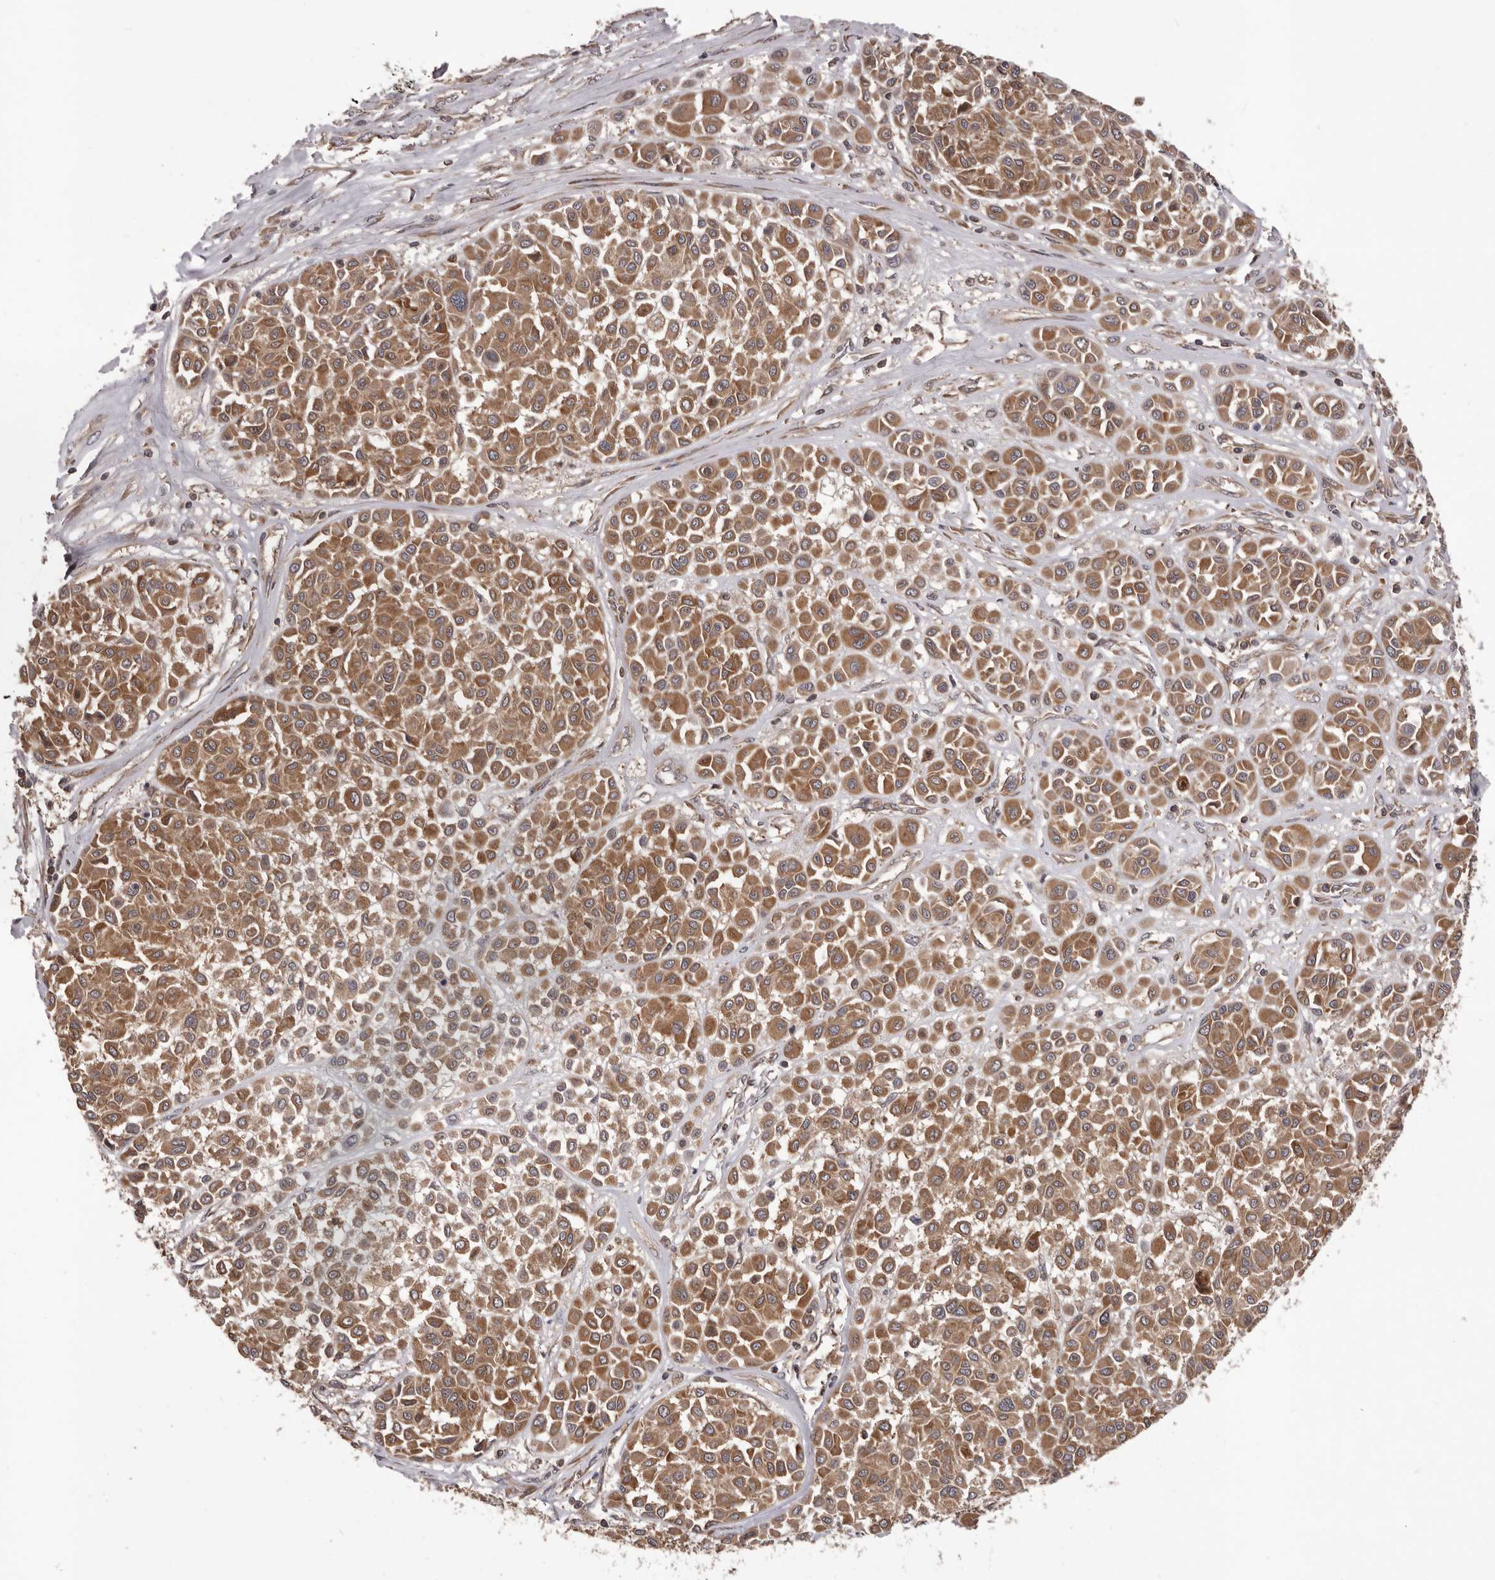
{"staining": {"intensity": "moderate", "quantity": ">75%", "location": "cytoplasmic/membranous"}, "tissue": "melanoma", "cell_type": "Tumor cells", "image_type": "cancer", "snomed": [{"axis": "morphology", "description": "Malignant melanoma, Metastatic site"}, {"axis": "topography", "description": "Soft tissue"}], "caption": "Protein analysis of melanoma tissue shows moderate cytoplasmic/membranous expression in approximately >75% of tumor cells. The protein is shown in brown color, while the nuclei are stained blue.", "gene": "HBS1L", "patient": {"sex": "male", "age": 41}}